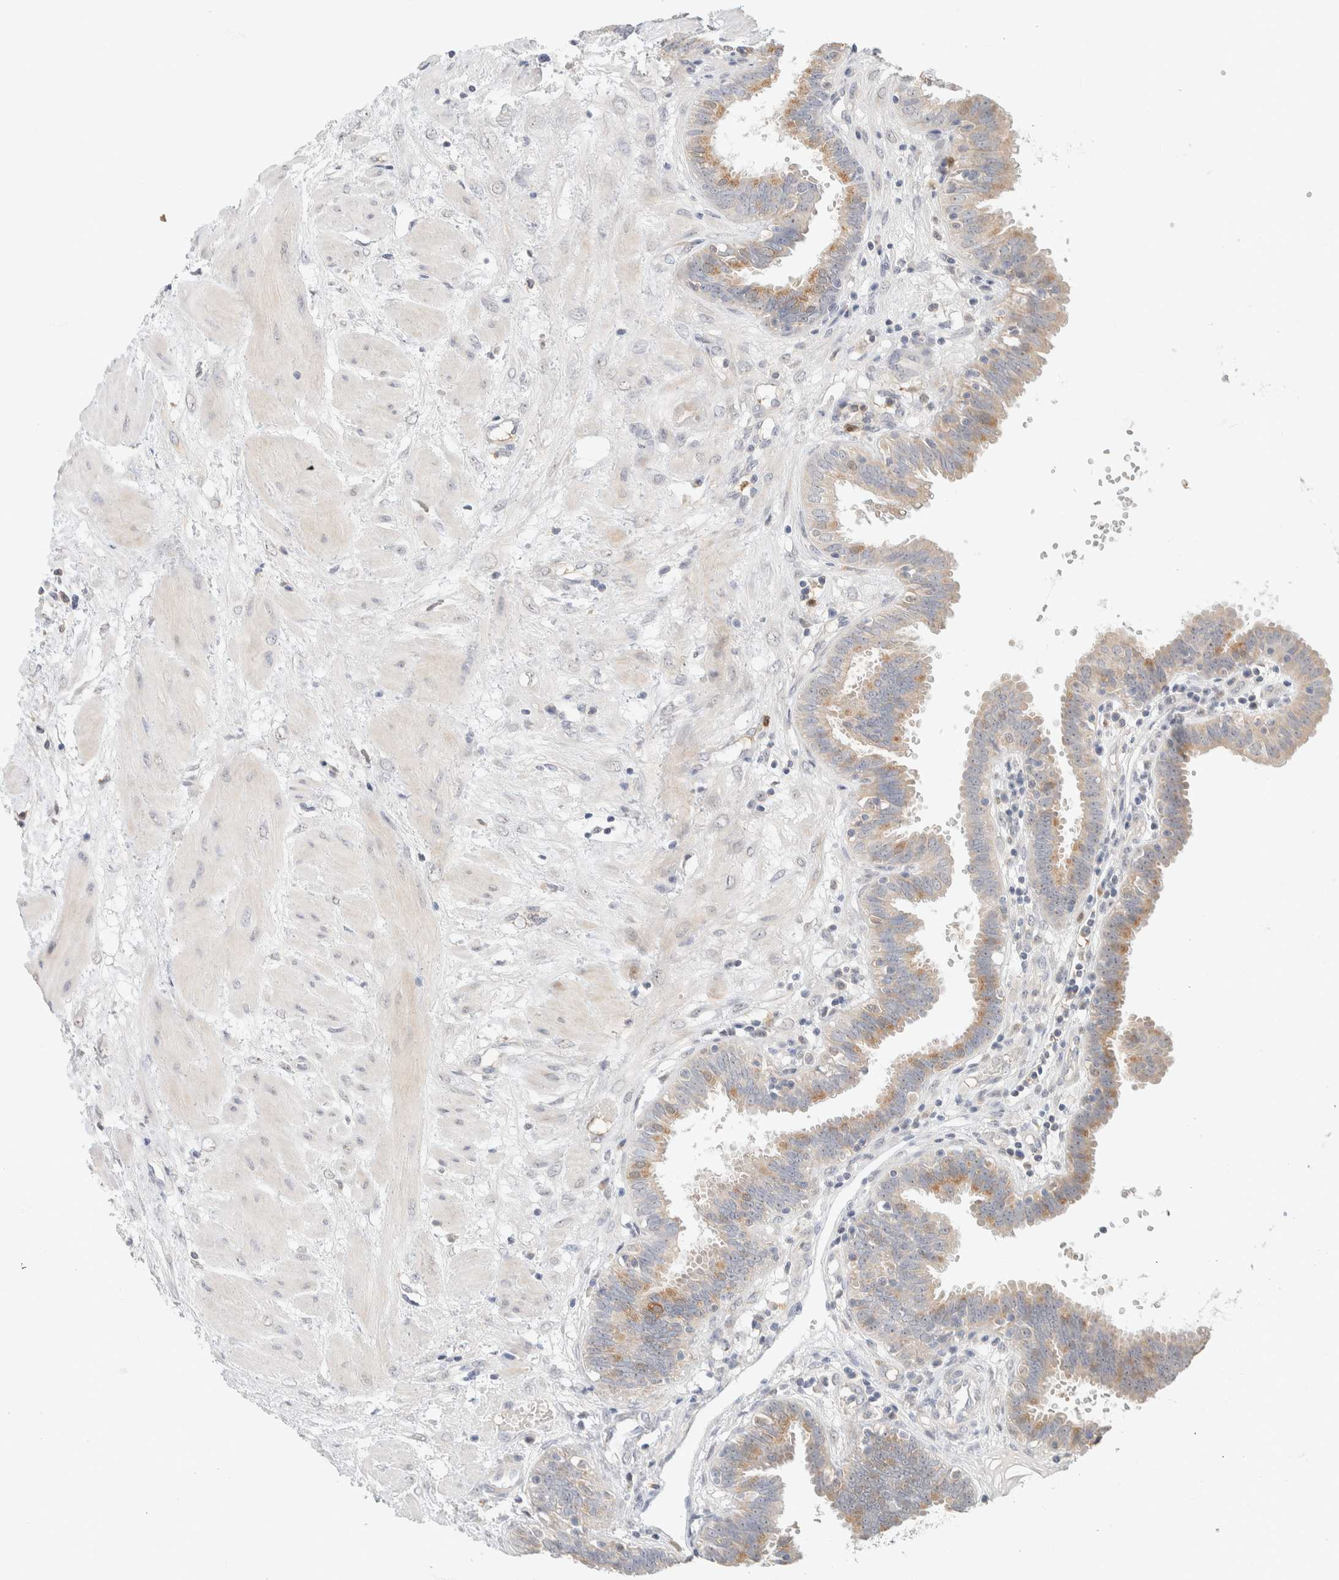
{"staining": {"intensity": "moderate", "quantity": "25%-75%", "location": "cytoplasmic/membranous"}, "tissue": "fallopian tube", "cell_type": "Glandular cells", "image_type": "normal", "snomed": [{"axis": "morphology", "description": "Normal tissue, NOS"}, {"axis": "topography", "description": "Fallopian tube"}, {"axis": "topography", "description": "Placenta"}], "caption": "Protein positivity by immunohistochemistry exhibits moderate cytoplasmic/membranous staining in approximately 25%-75% of glandular cells in normal fallopian tube. The staining was performed using DAB (3,3'-diaminobenzidine) to visualize the protein expression in brown, while the nuclei were stained in blue with hematoxylin (Magnification: 20x).", "gene": "HDHD3", "patient": {"sex": "female", "age": 32}}